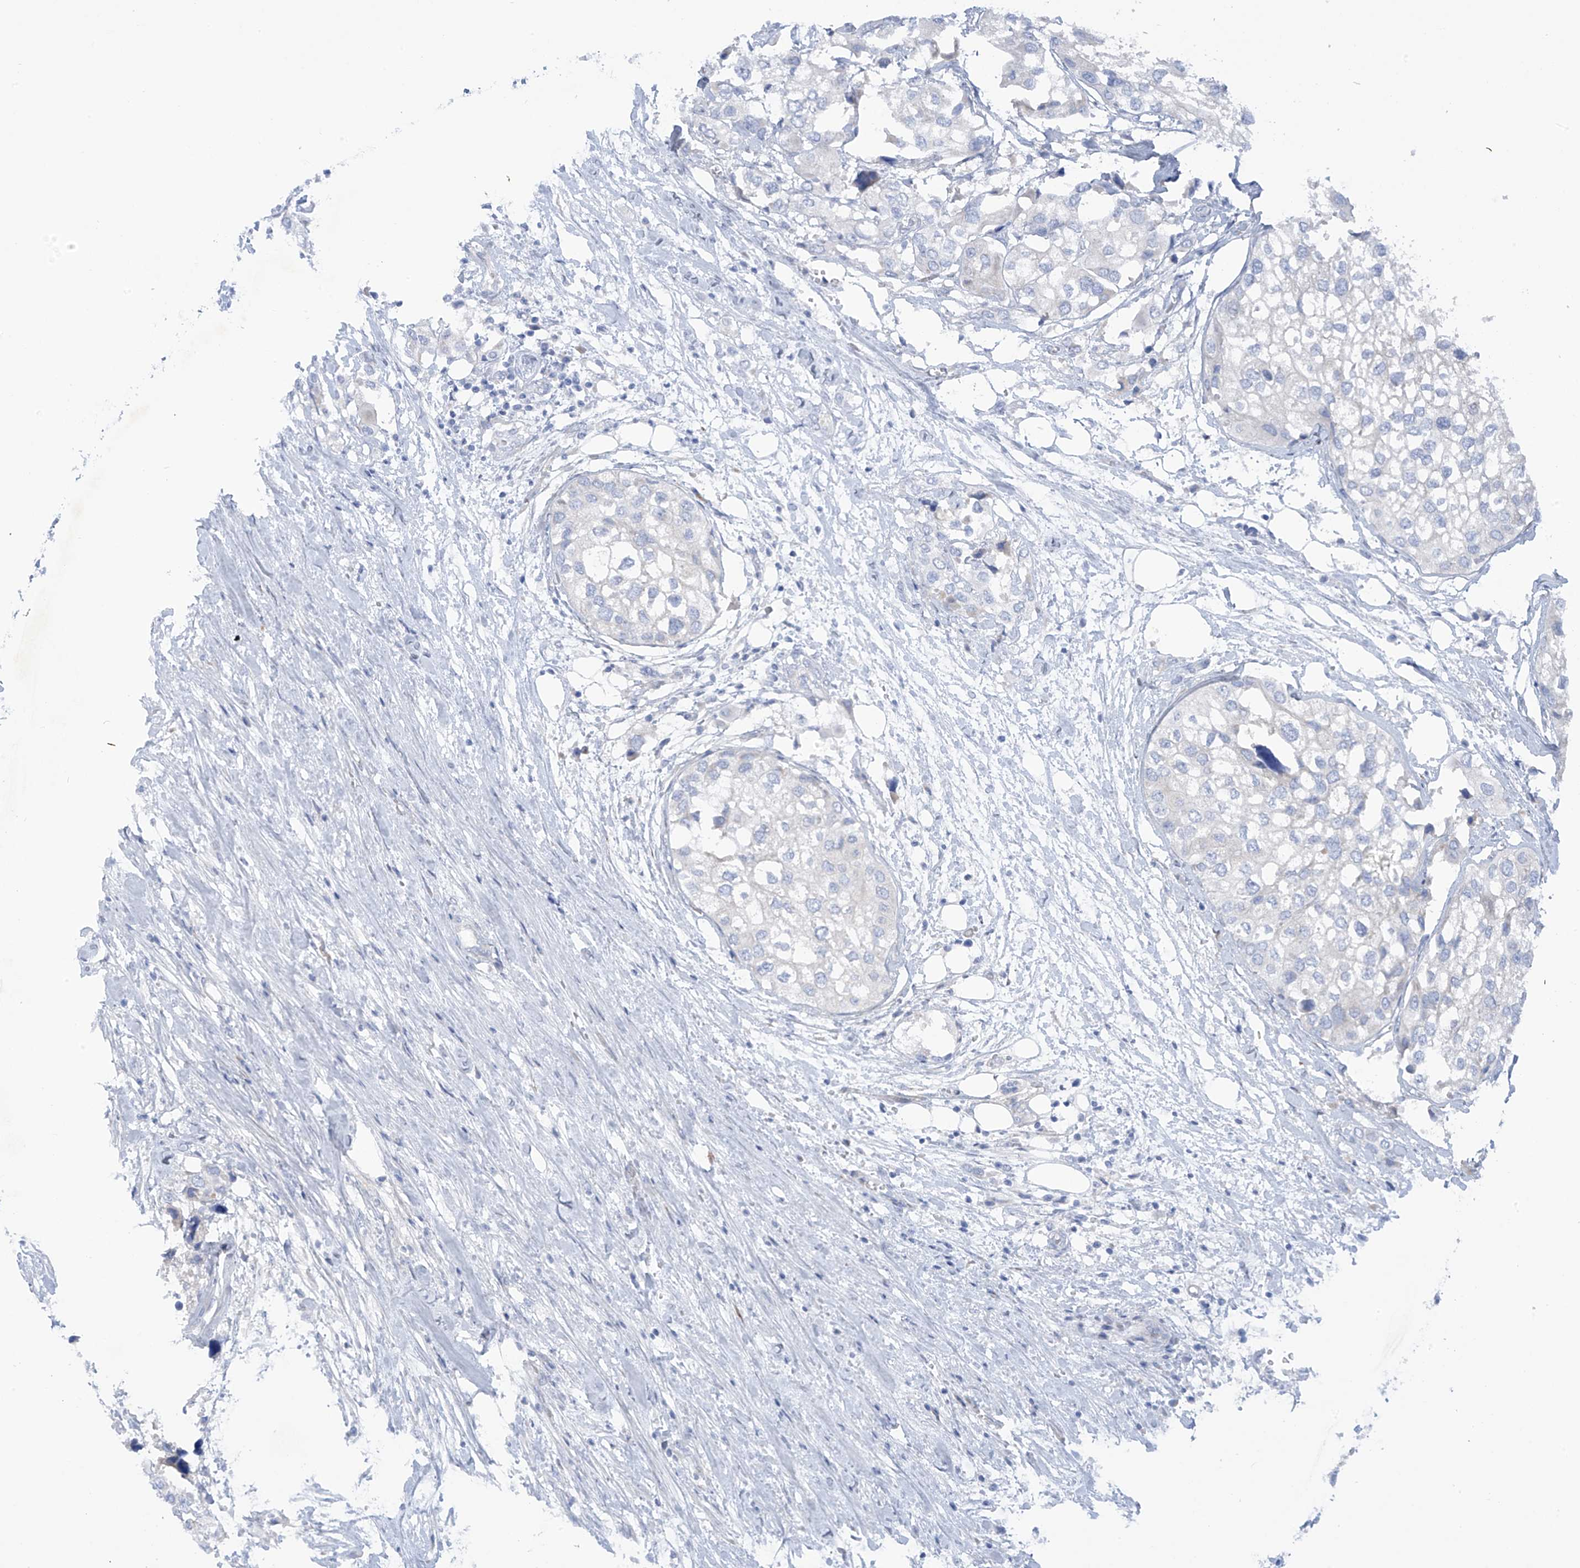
{"staining": {"intensity": "negative", "quantity": "none", "location": "none"}, "tissue": "urothelial cancer", "cell_type": "Tumor cells", "image_type": "cancer", "snomed": [{"axis": "morphology", "description": "Urothelial carcinoma, High grade"}, {"axis": "topography", "description": "Urinary bladder"}], "caption": "This is an immunohistochemistry (IHC) micrograph of urothelial carcinoma (high-grade). There is no positivity in tumor cells.", "gene": "TRMT2B", "patient": {"sex": "male", "age": 64}}